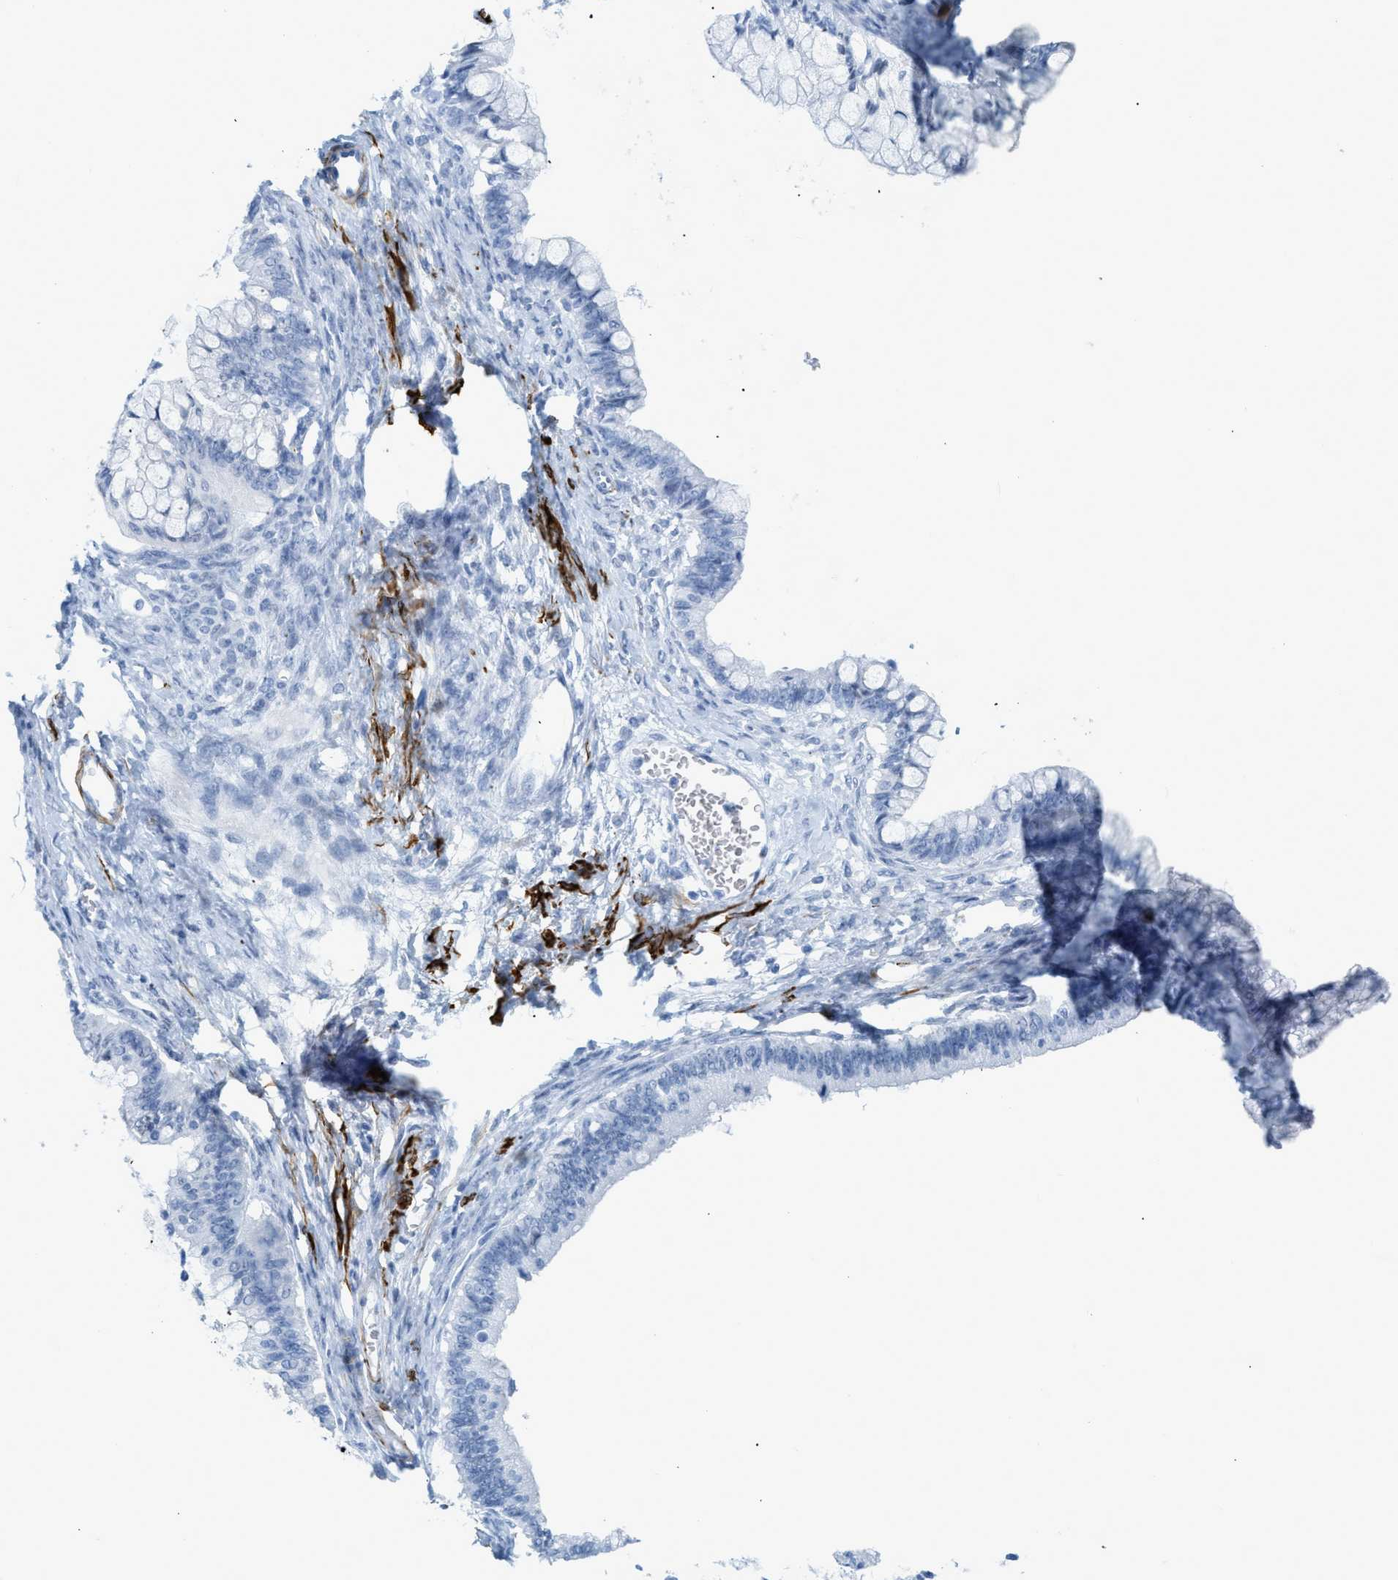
{"staining": {"intensity": "negative", "quantity": "none", "location": "none"}, "tissue": "ovarian cancer", "cell_type": "Tumor cells", "image_type": "cancer", "snomed": [{"axis": "morphology", "description": "Cystadenocarcinoma, mucinous, NOS"}, {"axis": "topography", "description": "Ovary"}], "caption": "A high-resolution histopathology image shows immunohistochemistry staining of mucinous cystadenocarcinoma (ovarian), which exhibits no significant positivity in tumor cells.", "gene": "DES", "patient": {"sex": "female", "age": 57}}